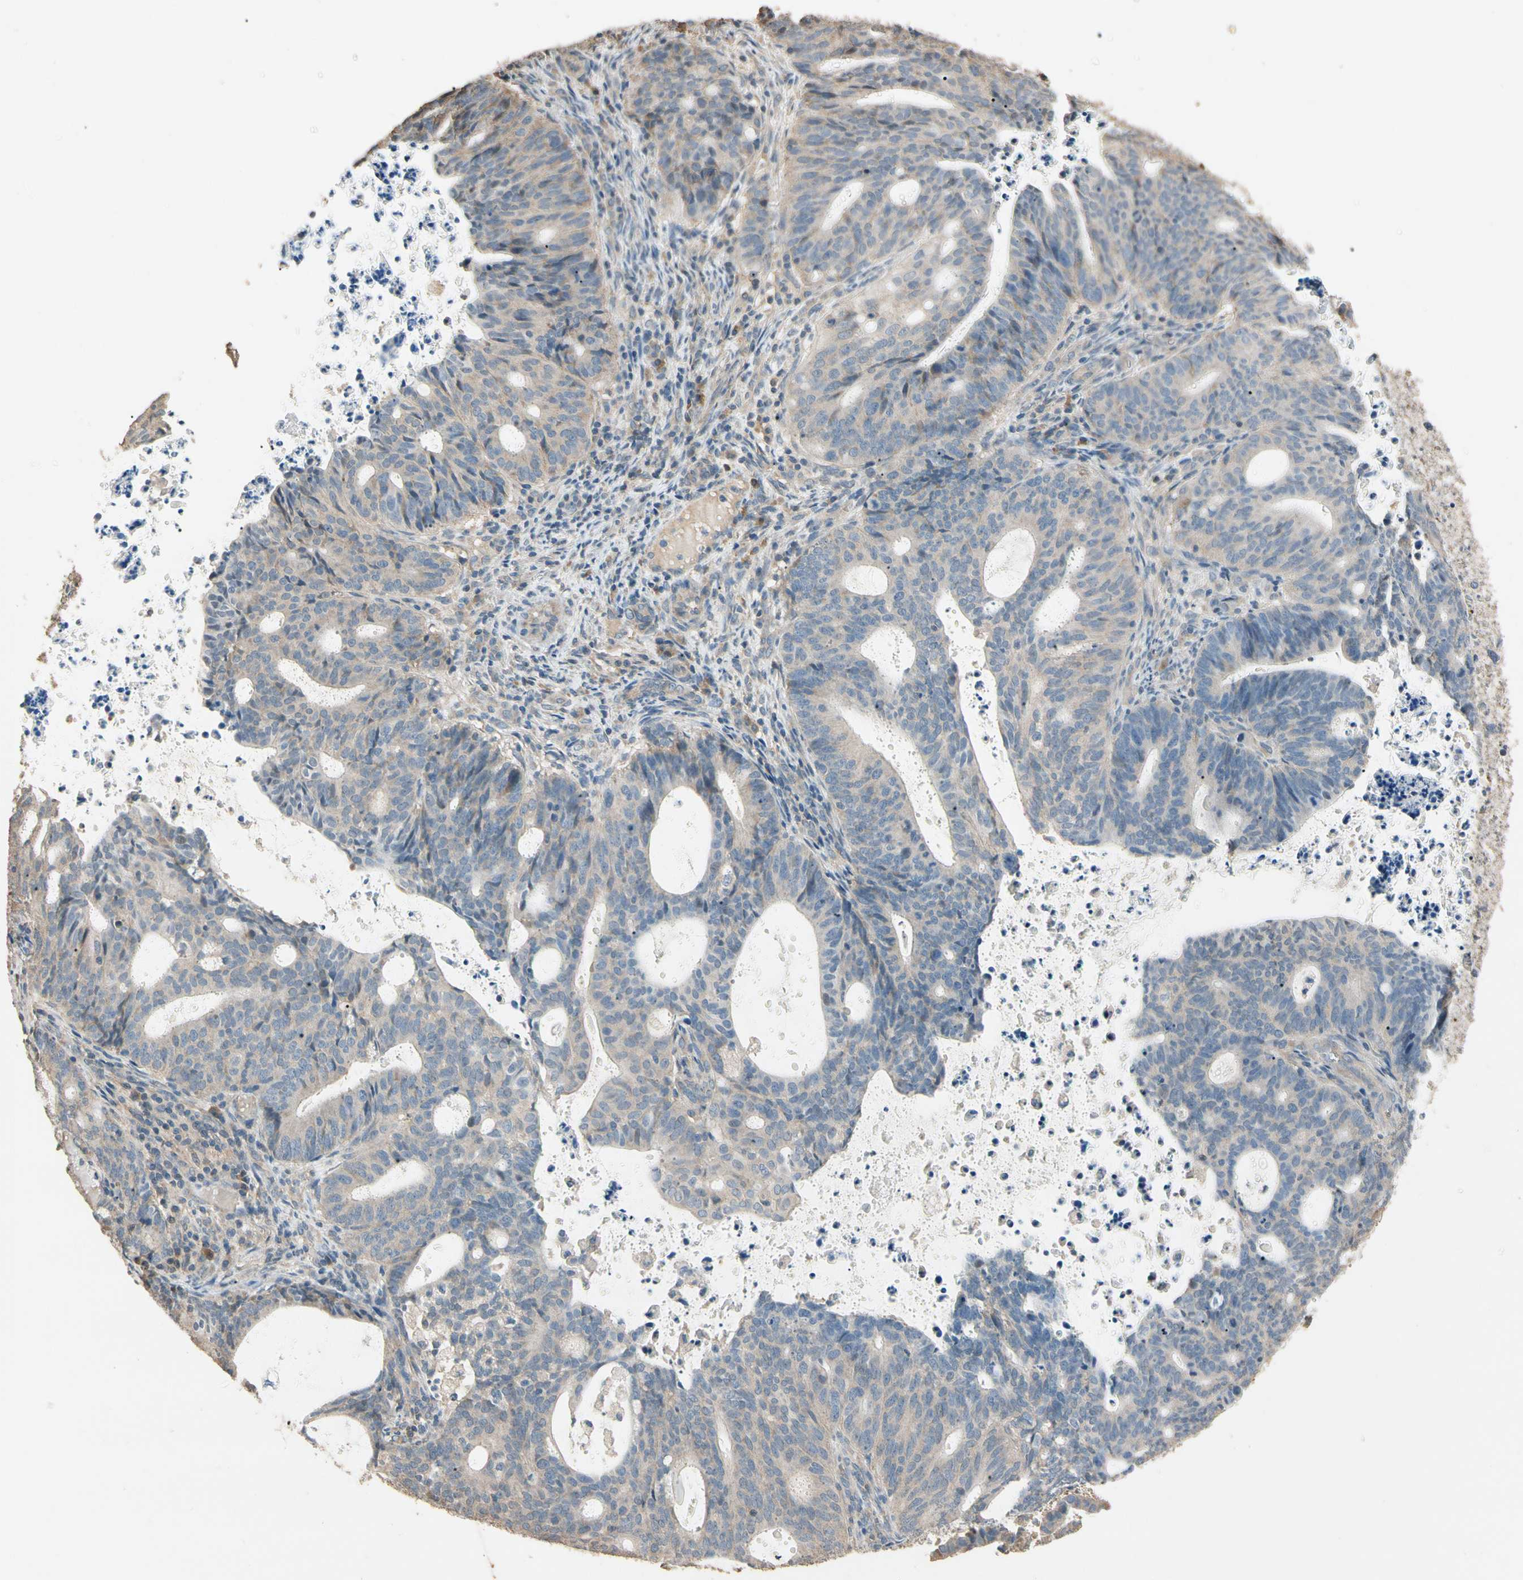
{"staining": {"intensity": "weak", "quantity": "25%-75%", "location": "cytoplasmic/membranous"}, "tissue": "endometrial cancer", "cell_type": "Tumor cells", "image_type": "cancer", "snomed": [{"axis": "morphology", "description": "Adenocarcinoma, NOS"}, {"axis": "topography", "description": "Uterus"}], "caption": "Weak cytoplasmic/membranous positivity is seen in about 25%-75% of tumor cells in adenocarcinoma (endometrial).", "gene": "CDH6", "patient": {"sex": "female", "age": 83}}